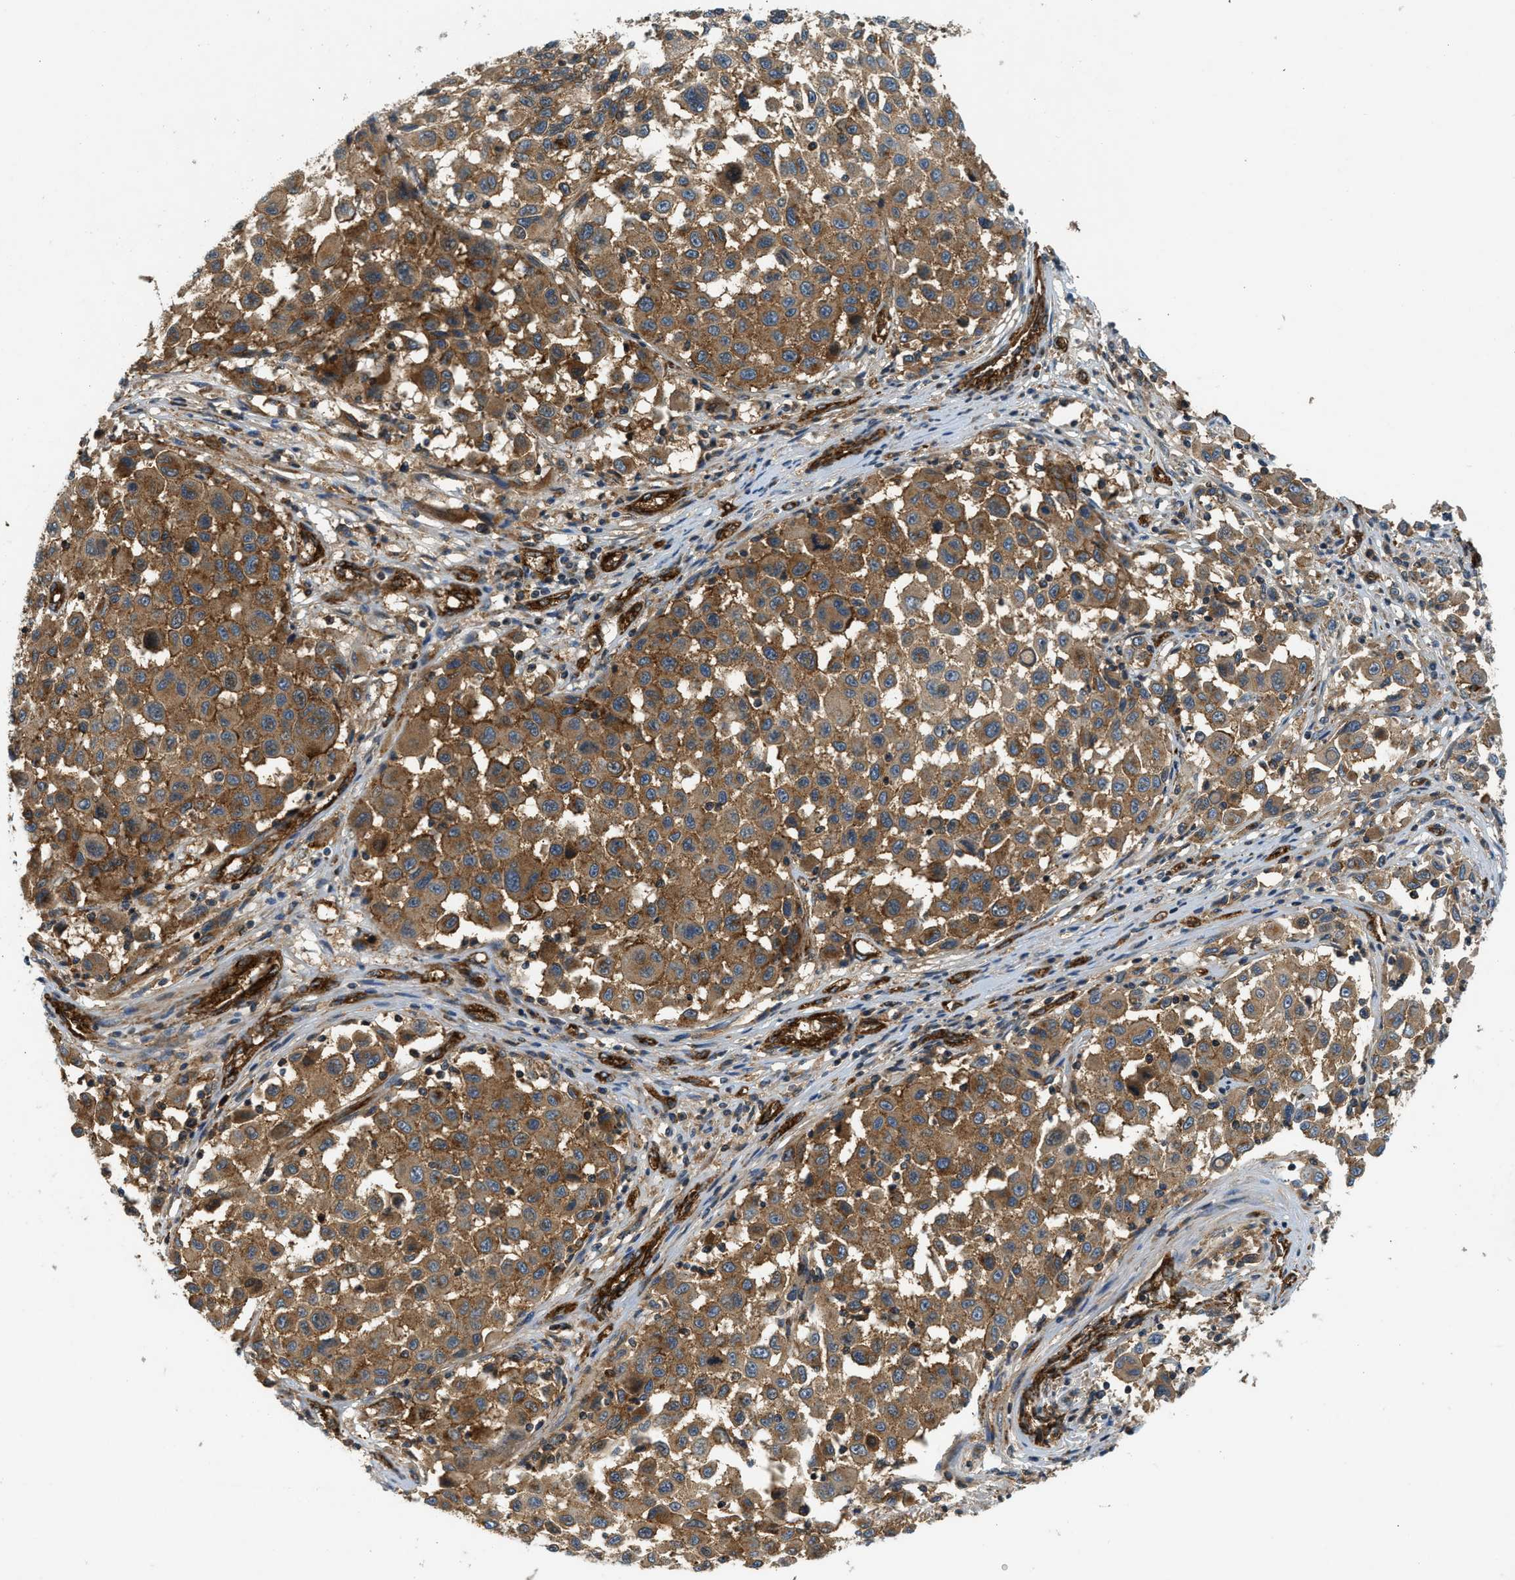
{"staining": {"intensity": "moderate", "quantity": ">75%", "location": "cytoplasmic/membranous"}, "tissue": "melanoma", "cell_type": "Tumor cells", "image_type": "cancer", "snomed": [{"axis": "morphology", "description": "Malignant melanoma, Metastatic site"}, {"axis": "topography", "description": "Lymph node"}], "caption": "Immunohistochemical staining of melanoma reveals medium levels of moderate cytoplasmic/membranous expression in approximately >75% of tumor cells. (DAB IHC with brightfield microscopy, high magnification).", "gene": "HIP1", "patient": {"sex": "male", "age": 61}}